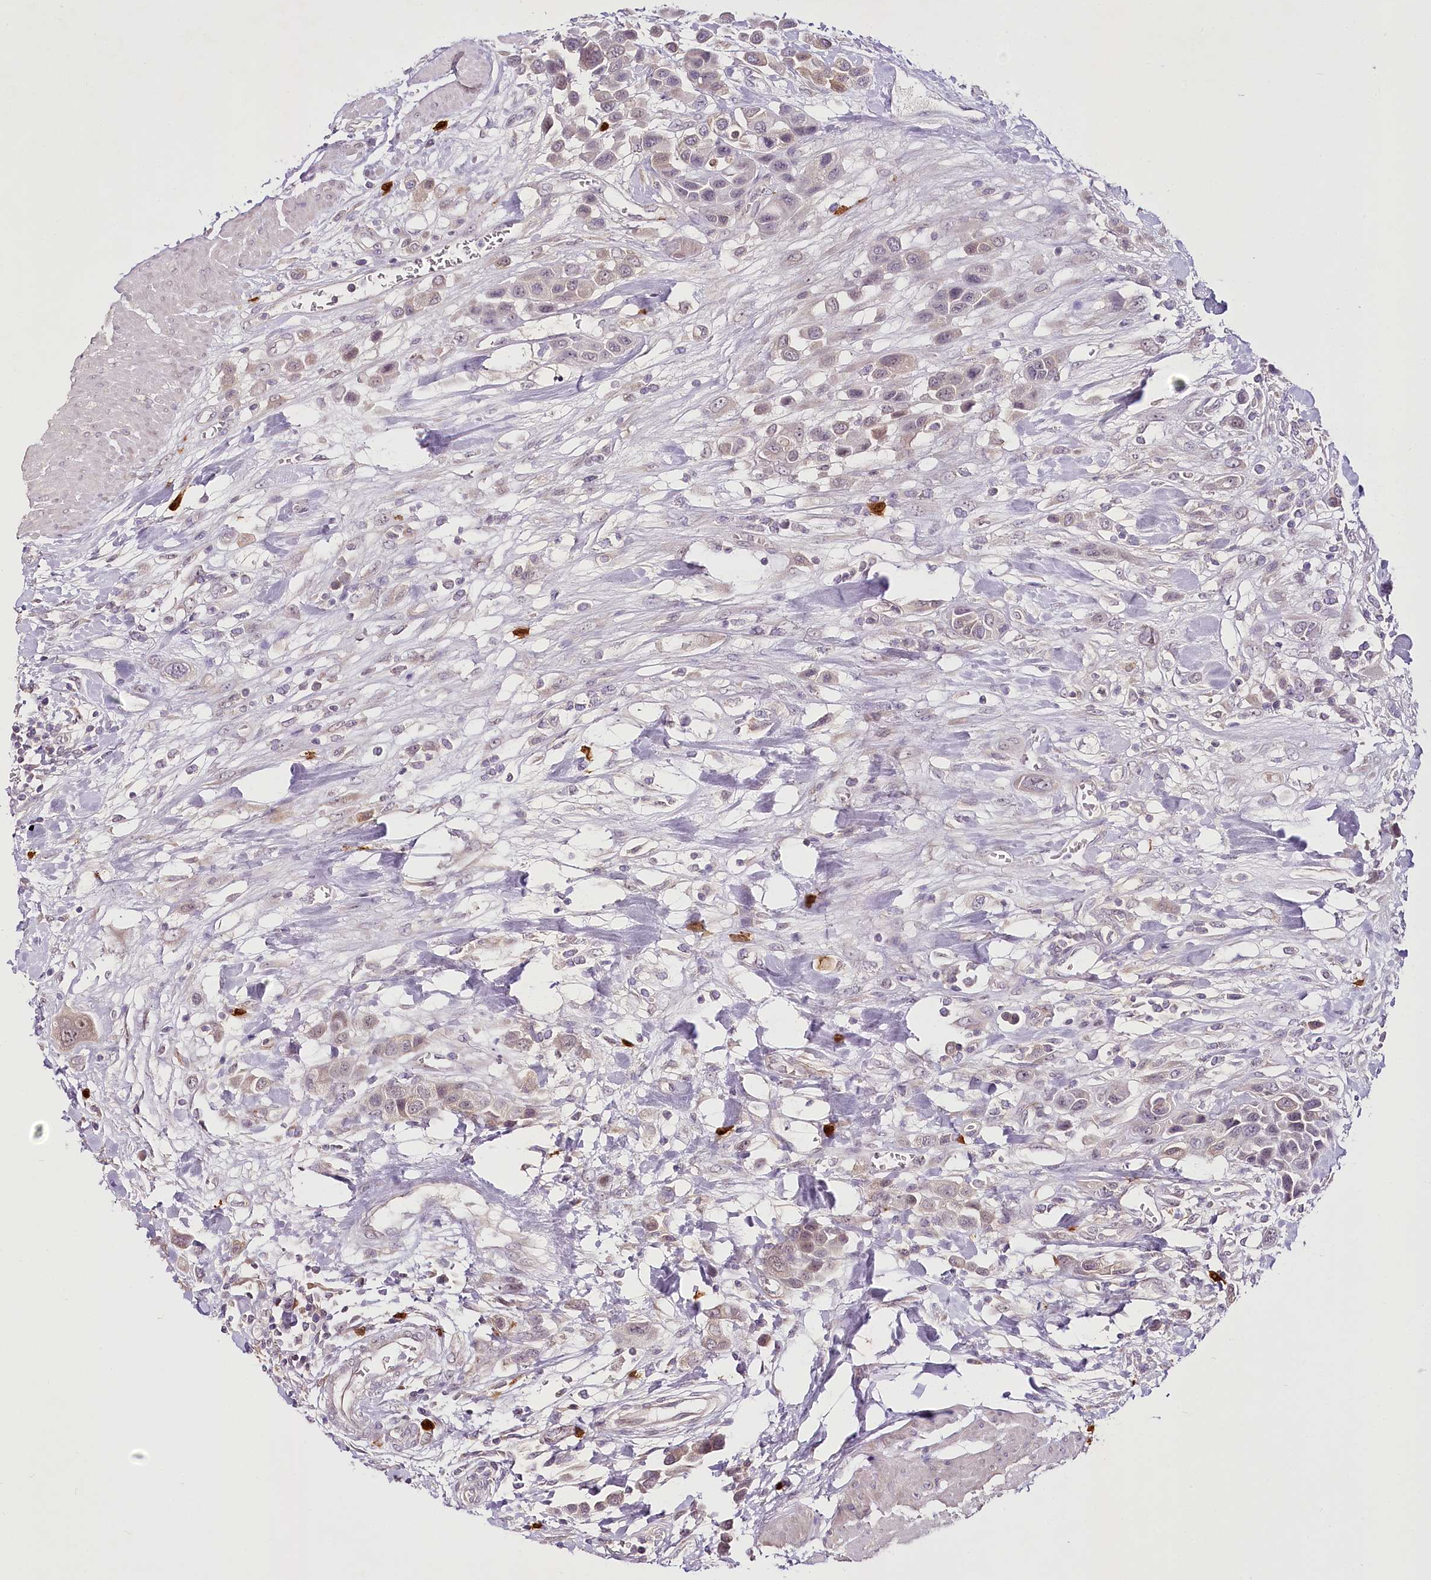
{"staining": {"intensity": "negative", "quantity": "none", "location": "none"}, "tissue": "urothelial cancer", "cell_type": "Tumor cells", "image_type": "cancer", "snomed": [{"axis": "morphology", "description": "Urothelial carcinoma, High grade"}, {"axis": "topography", "description": "Urinary bladder"}], "caption": "Tumor cells show no significant protein positivity in urothelial carcinoma (high-grade).", "gene": "VWA5A", "patient": {"sex": "male", "age": 50}}